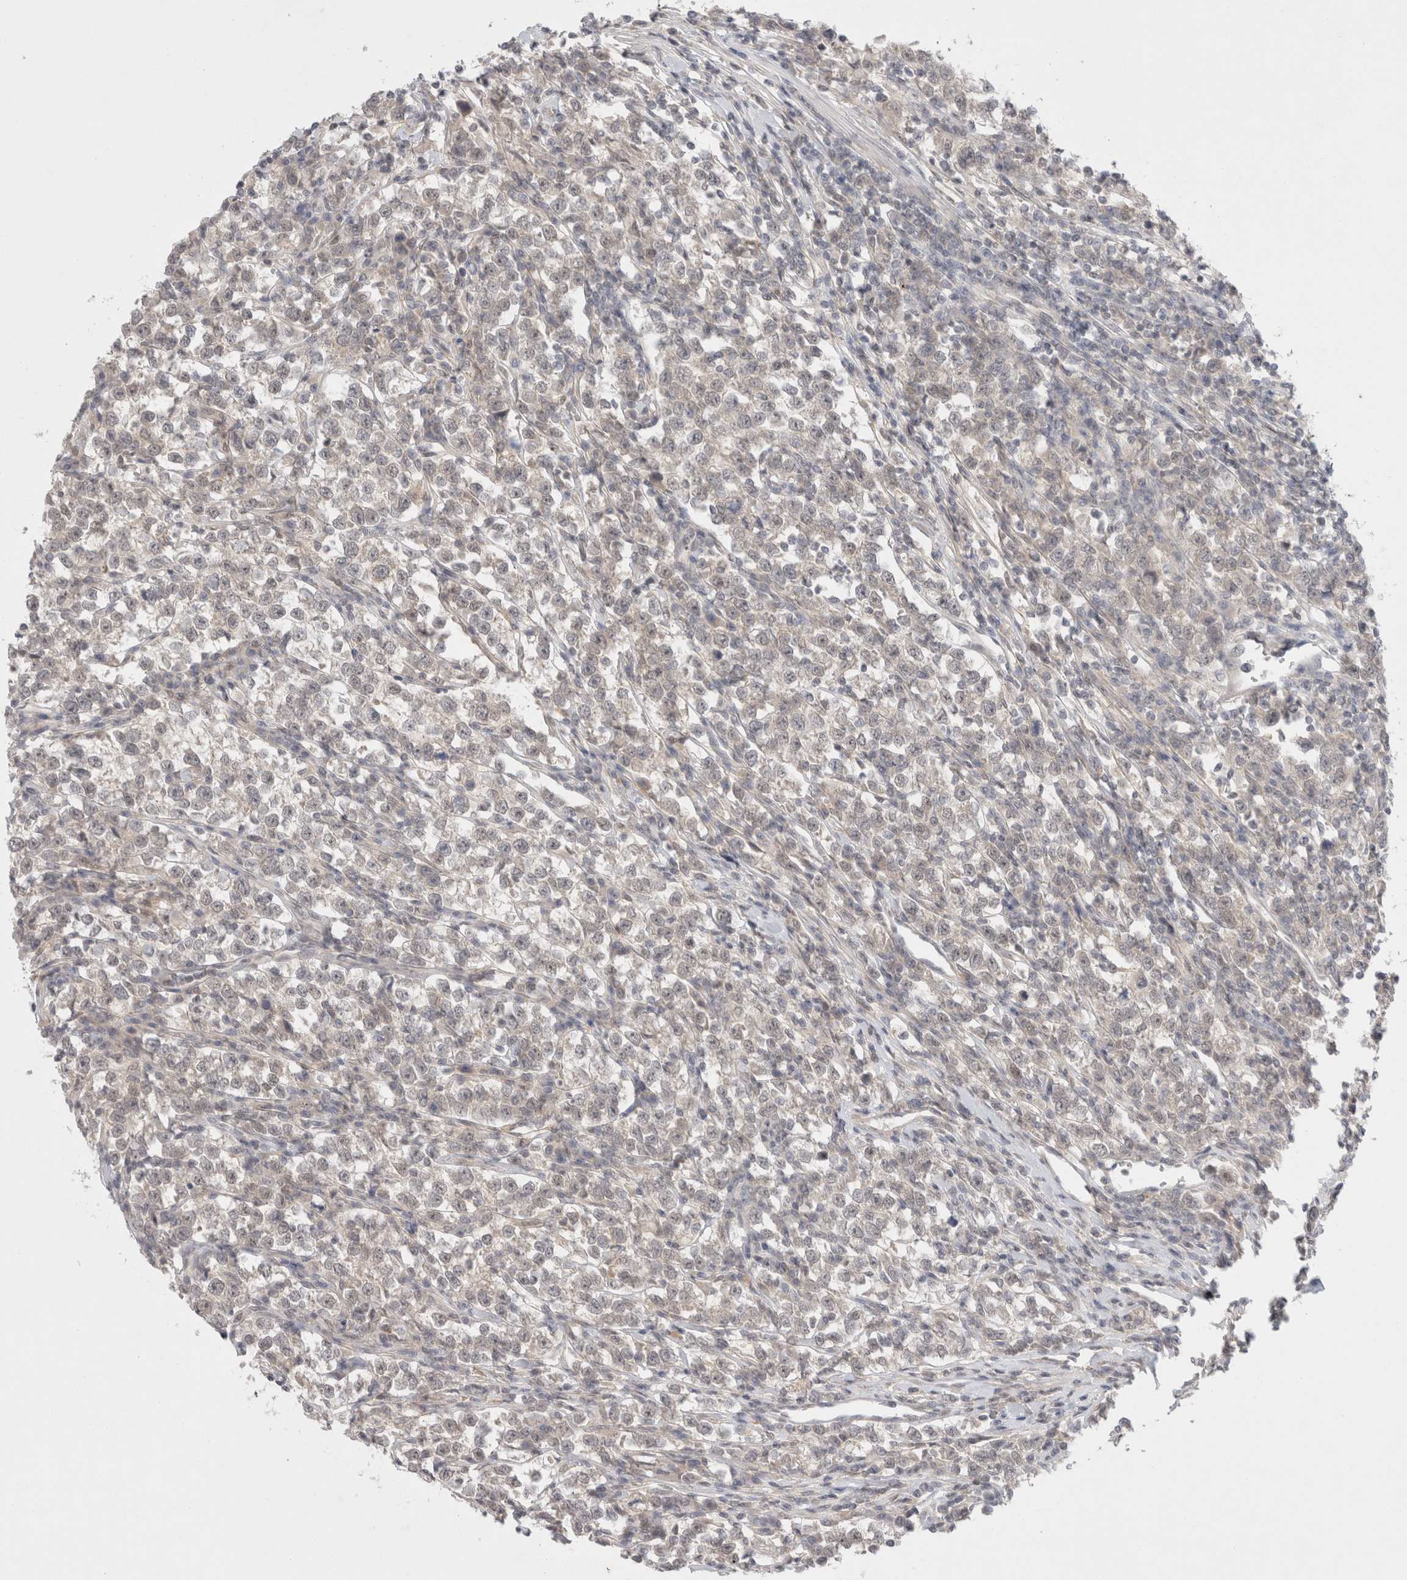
{"staining": {"intensity": "weak", "quantity": "<25%", "location": "cytoplasmic/membranous,nuclear"}, "tissue": "testis cancer", "cell_type": "Tumor cells", "image_type": "cancer", "snomed": [{"axis": "morphology", "description": "Normal tissue, NOS"}, {"axis": "morphology", "description": "Seminoma, NOS"}, {"axis": "topography", "description": "Testis"}], "caption": "Tumor cells are negative for brown protein staining in testis cancer. The staining is performed using DAB brown chromogen with nuclei counter-stained in using hematoxylin.", "gene": "FBXO42", "patient": {"sex": "male", "age": 43}}